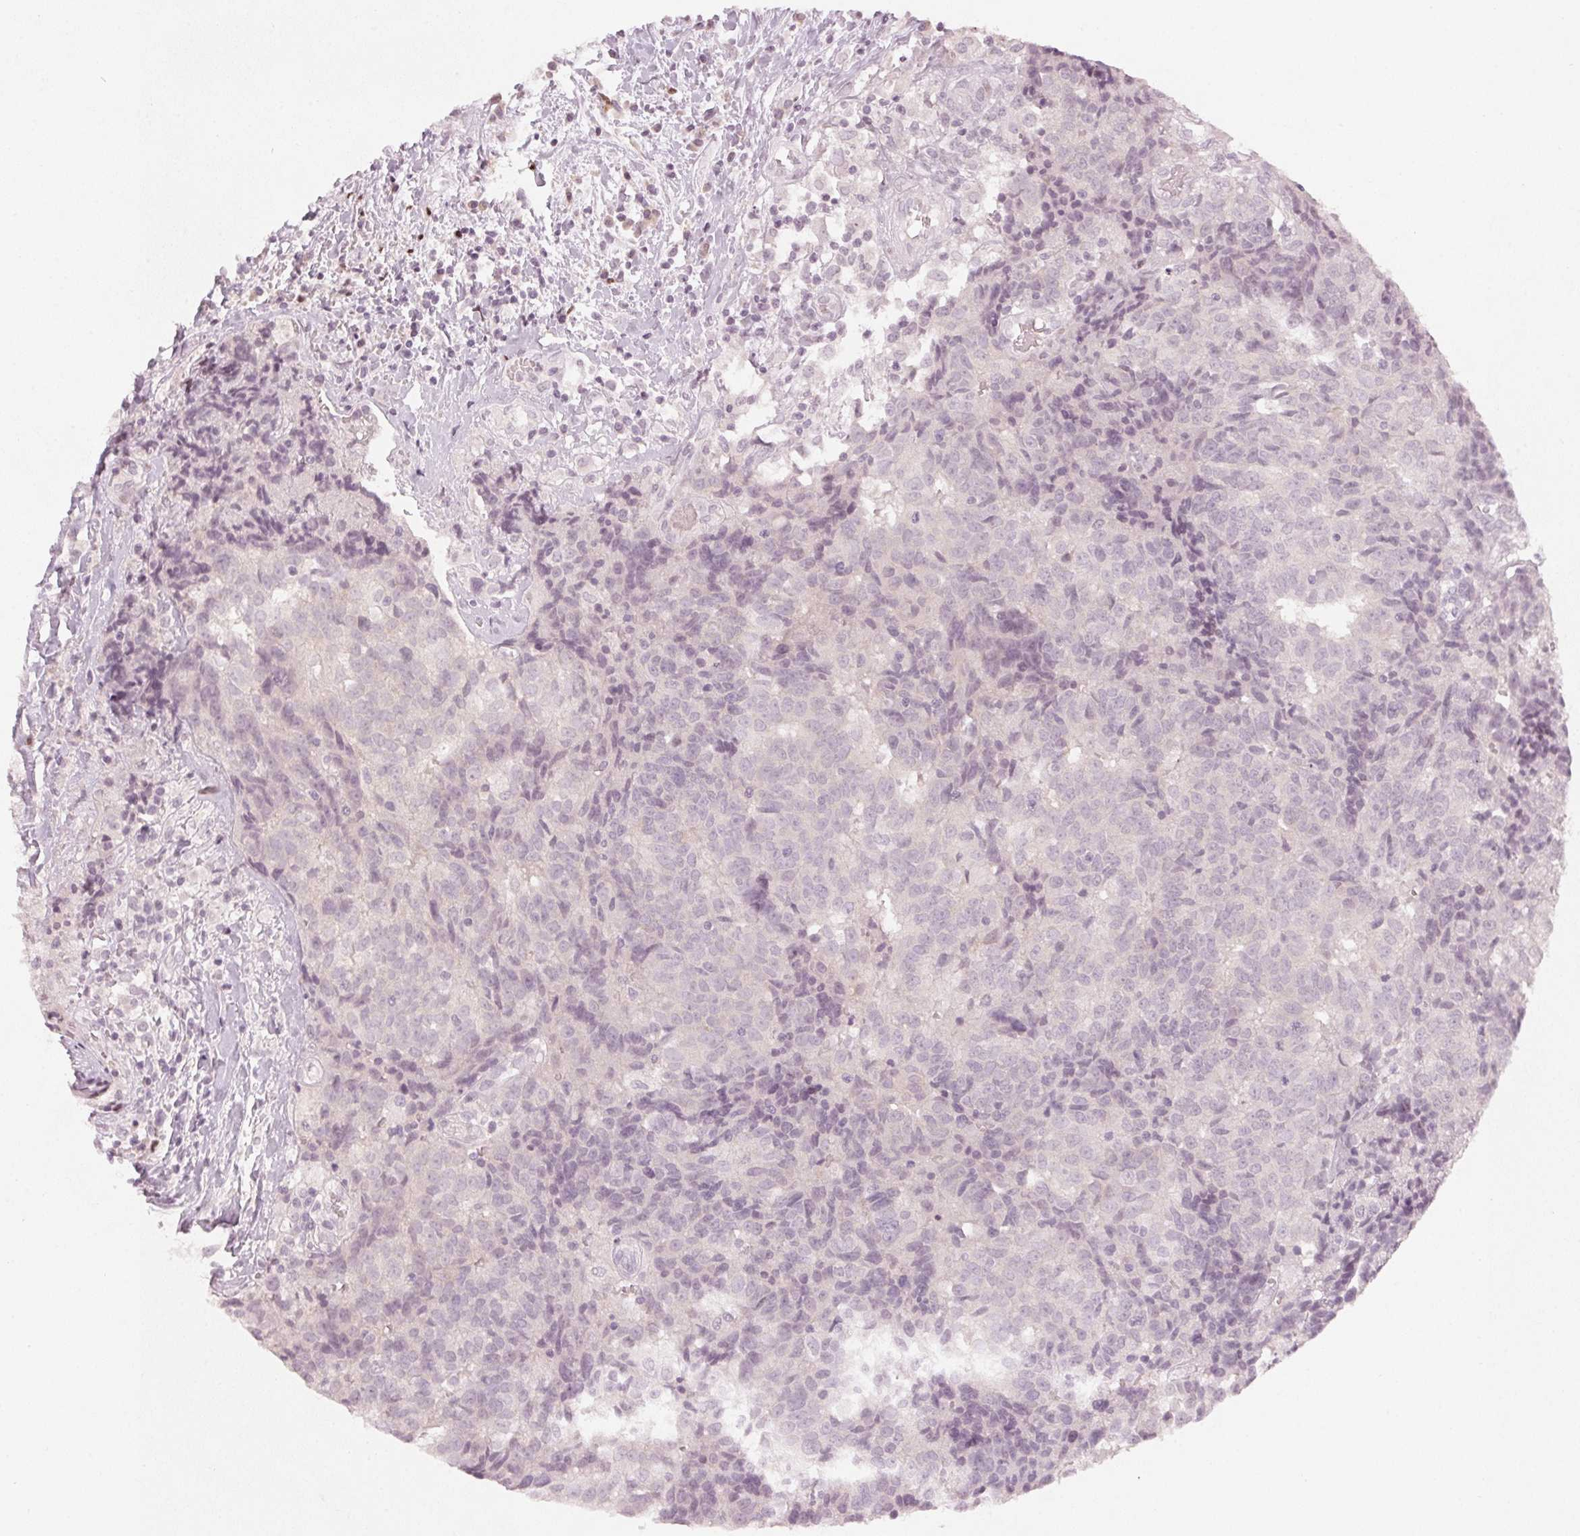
{"staining": {"intensity": "negative", "quantity": "none", "location": "none"}, "tissue": "prostate cancer", "cell_type": "Tumor cells", "image_type": "cancer", "snomed": [{"axis": "morphology", "description": "Adenocarcinoma, High grade"}, {"axis": "topography", "description": "Prostate and seminal vesicle, NOS"}], "caption": "Tumor cells show no significant positivity in prostate adenocarcinoma (high-grade).", "gene": "SFRP4", "patient": {"sex": "male", "age": 60}}